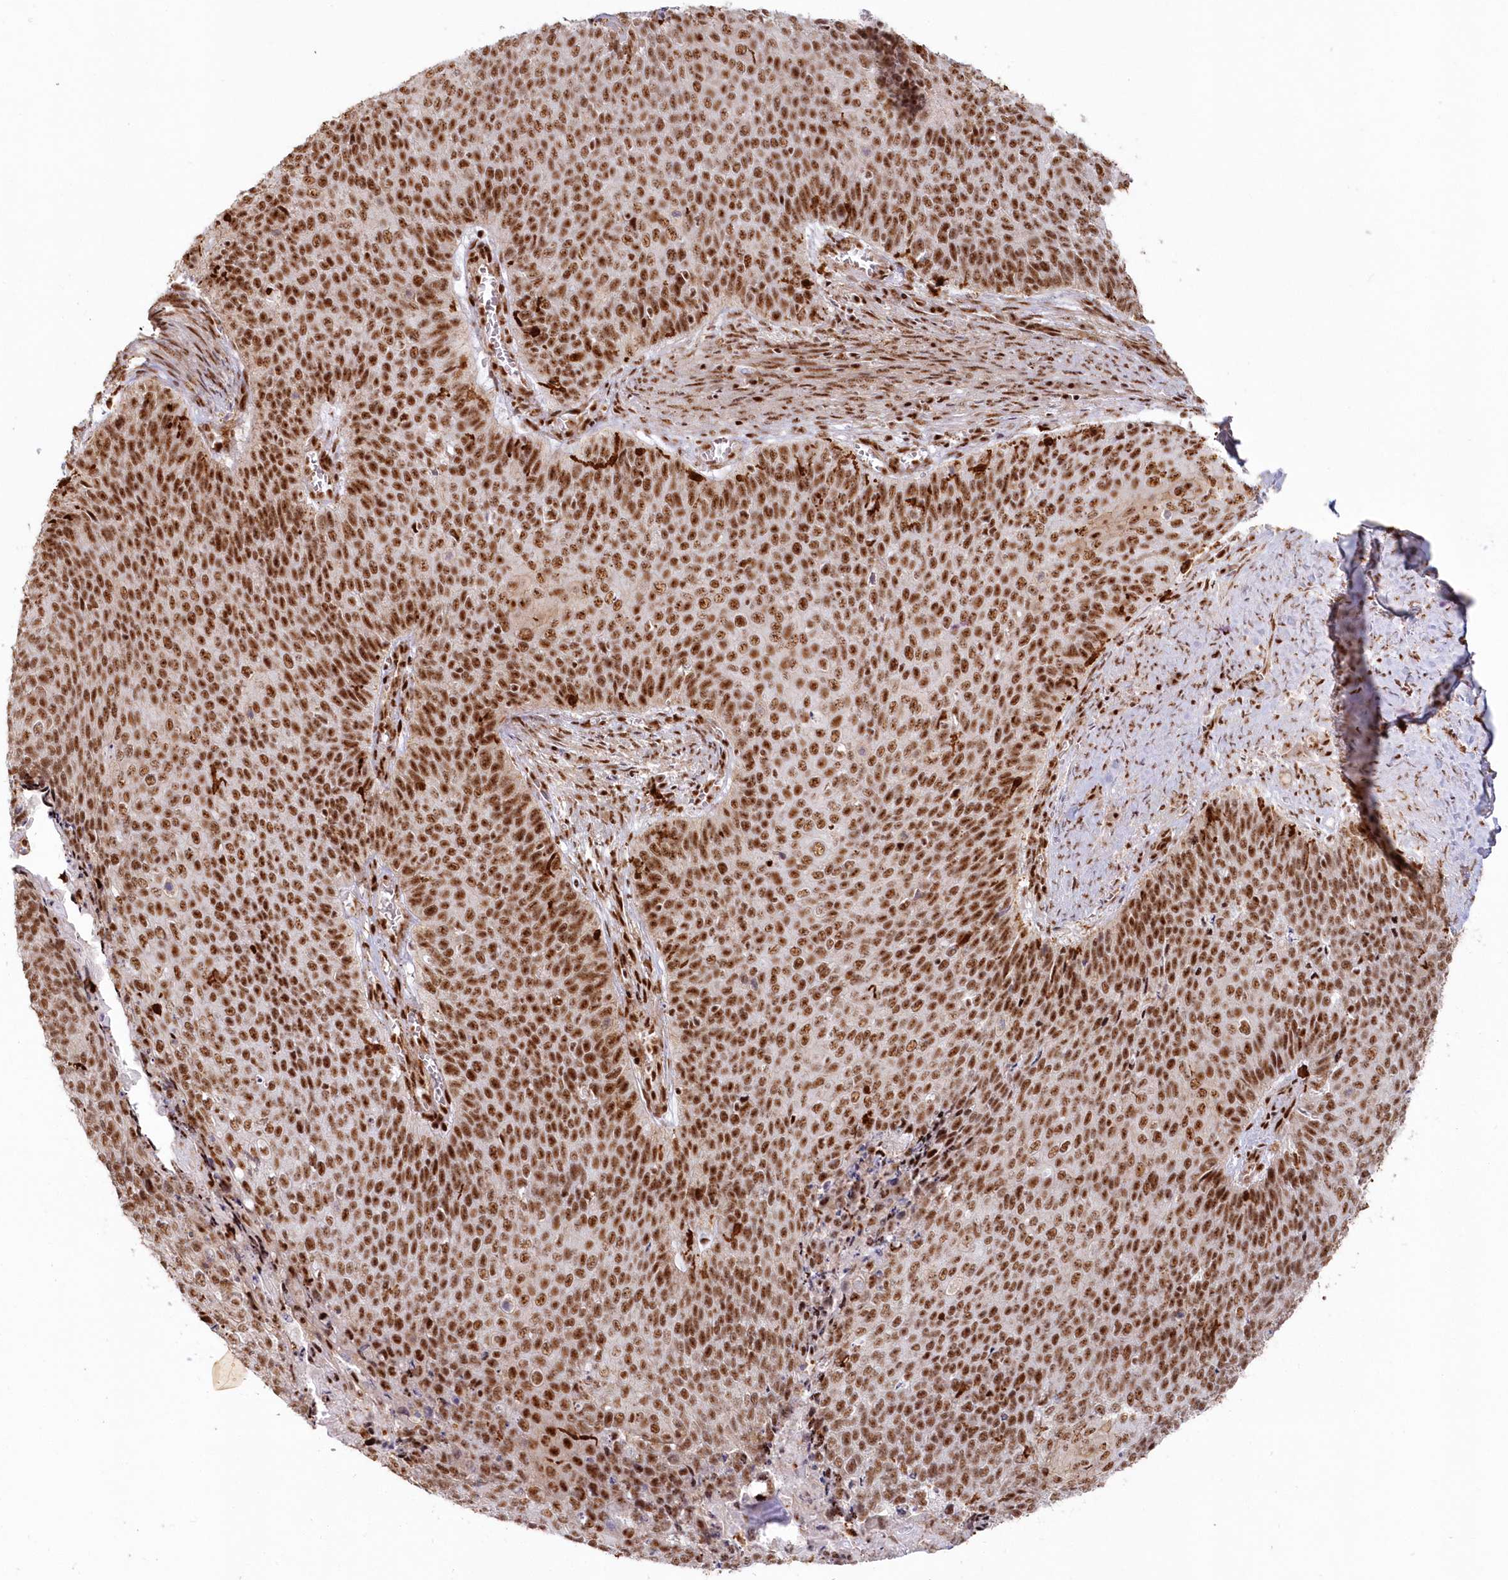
{"staining": {"intensity": "strong", "quantity": ">75%", "location": "nuclear"}, "tissue": "cervical cancer", "cell_type": "Tumor cells", "image_type": "cancer", "snomed": [{"axis": "morphology", "description": "Squamous cell carcinoma, NOS"}, {"axis": "topography", "description": "Cervix"}], "caption": "Squamous cell carcinoma (cervical) was stained to show a protein in brown. There is high levels of strong nuclear positivity in about >75% of tumor cells. The staining was performed using DAB (3,3'-diaminobenzidine) to visualize the protein expression in brown, while the nuclei were stained in blue with hematoxylin (Magnification: 20x).", "gene": "DDX46", "patient": {"sex": "female", "age": 39}}